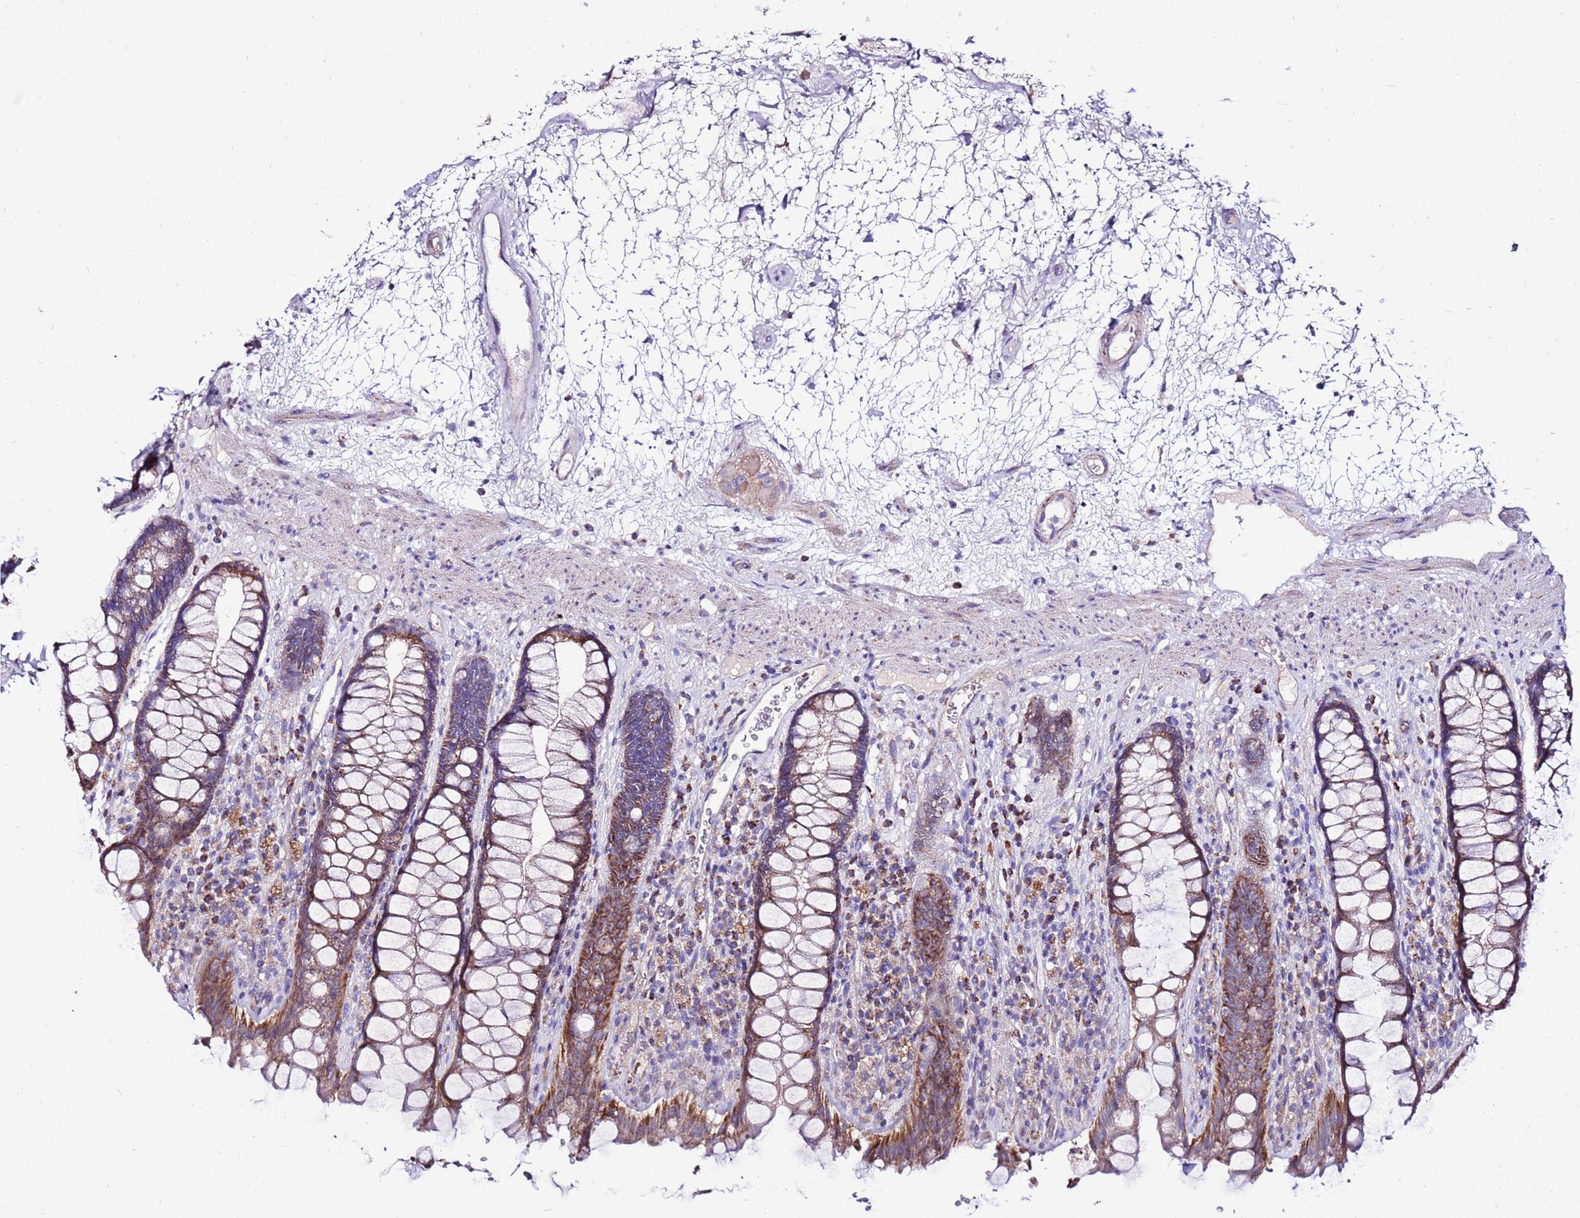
{"staining": {"intensity": "strong", "quantity": ">75%", "location": "cytoplasmic/membranous"}, "tissue": "rectum", "cell_type": "Glandular cells", "image_type": "normal", "snomed": [{"axis": "morphology", "description": "Normal tissue, NOS"}, {"axis": "topography", "description": "Rectum"}], "caption": "IHC of benign human rectum demonstrates high levels of strong cytoplasmic/membranous positivity in approximately >75% of glandular cells. The protein is stained brown, and the nuclei are stained in blue (DAB (3,3'-diaminobenzidine) IHC with brightfield microscopy, high magnification).", "gene": "TMEM106C", "patient": {"sex": "male", "age": 64}}